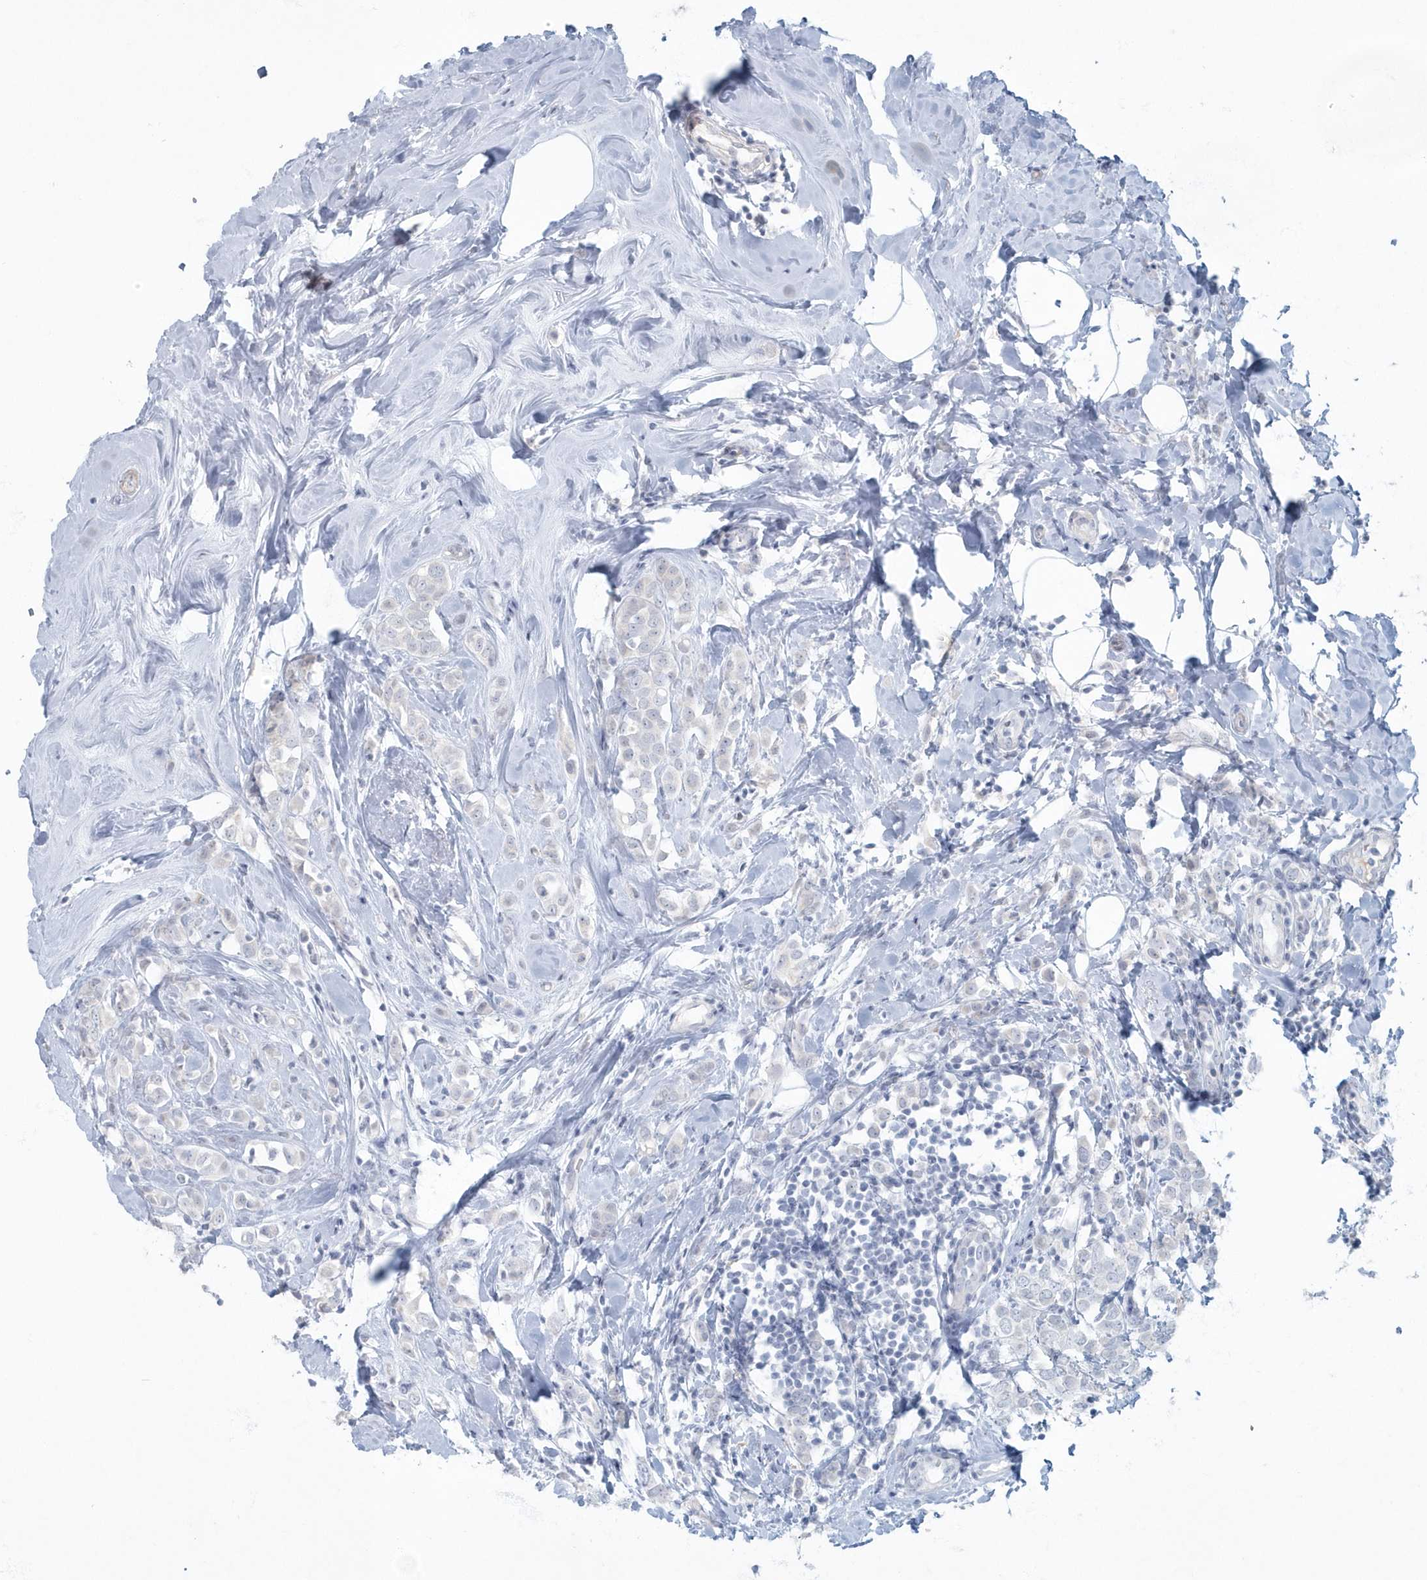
{"staining": {"intensity": "negative", "quantity": "none", "location": "none"}, "tissue": "breast cancer", "cell_type": "Tumor cells", "image_type": "cancer", "snomed": [{"axis": "morphology", "description": "Lobular carcinoma"}, {"axis": "topography", "description": "Breast"}], "caption": "Micrograph shows no protein staining in tumor cells of lobular carcinoma (breast) tissue. (DAB (3,3'-diaminobenzidine) IHC, high magnification).", "gene": "MYOT", "patient": {"sex": "female", "age": 47}}